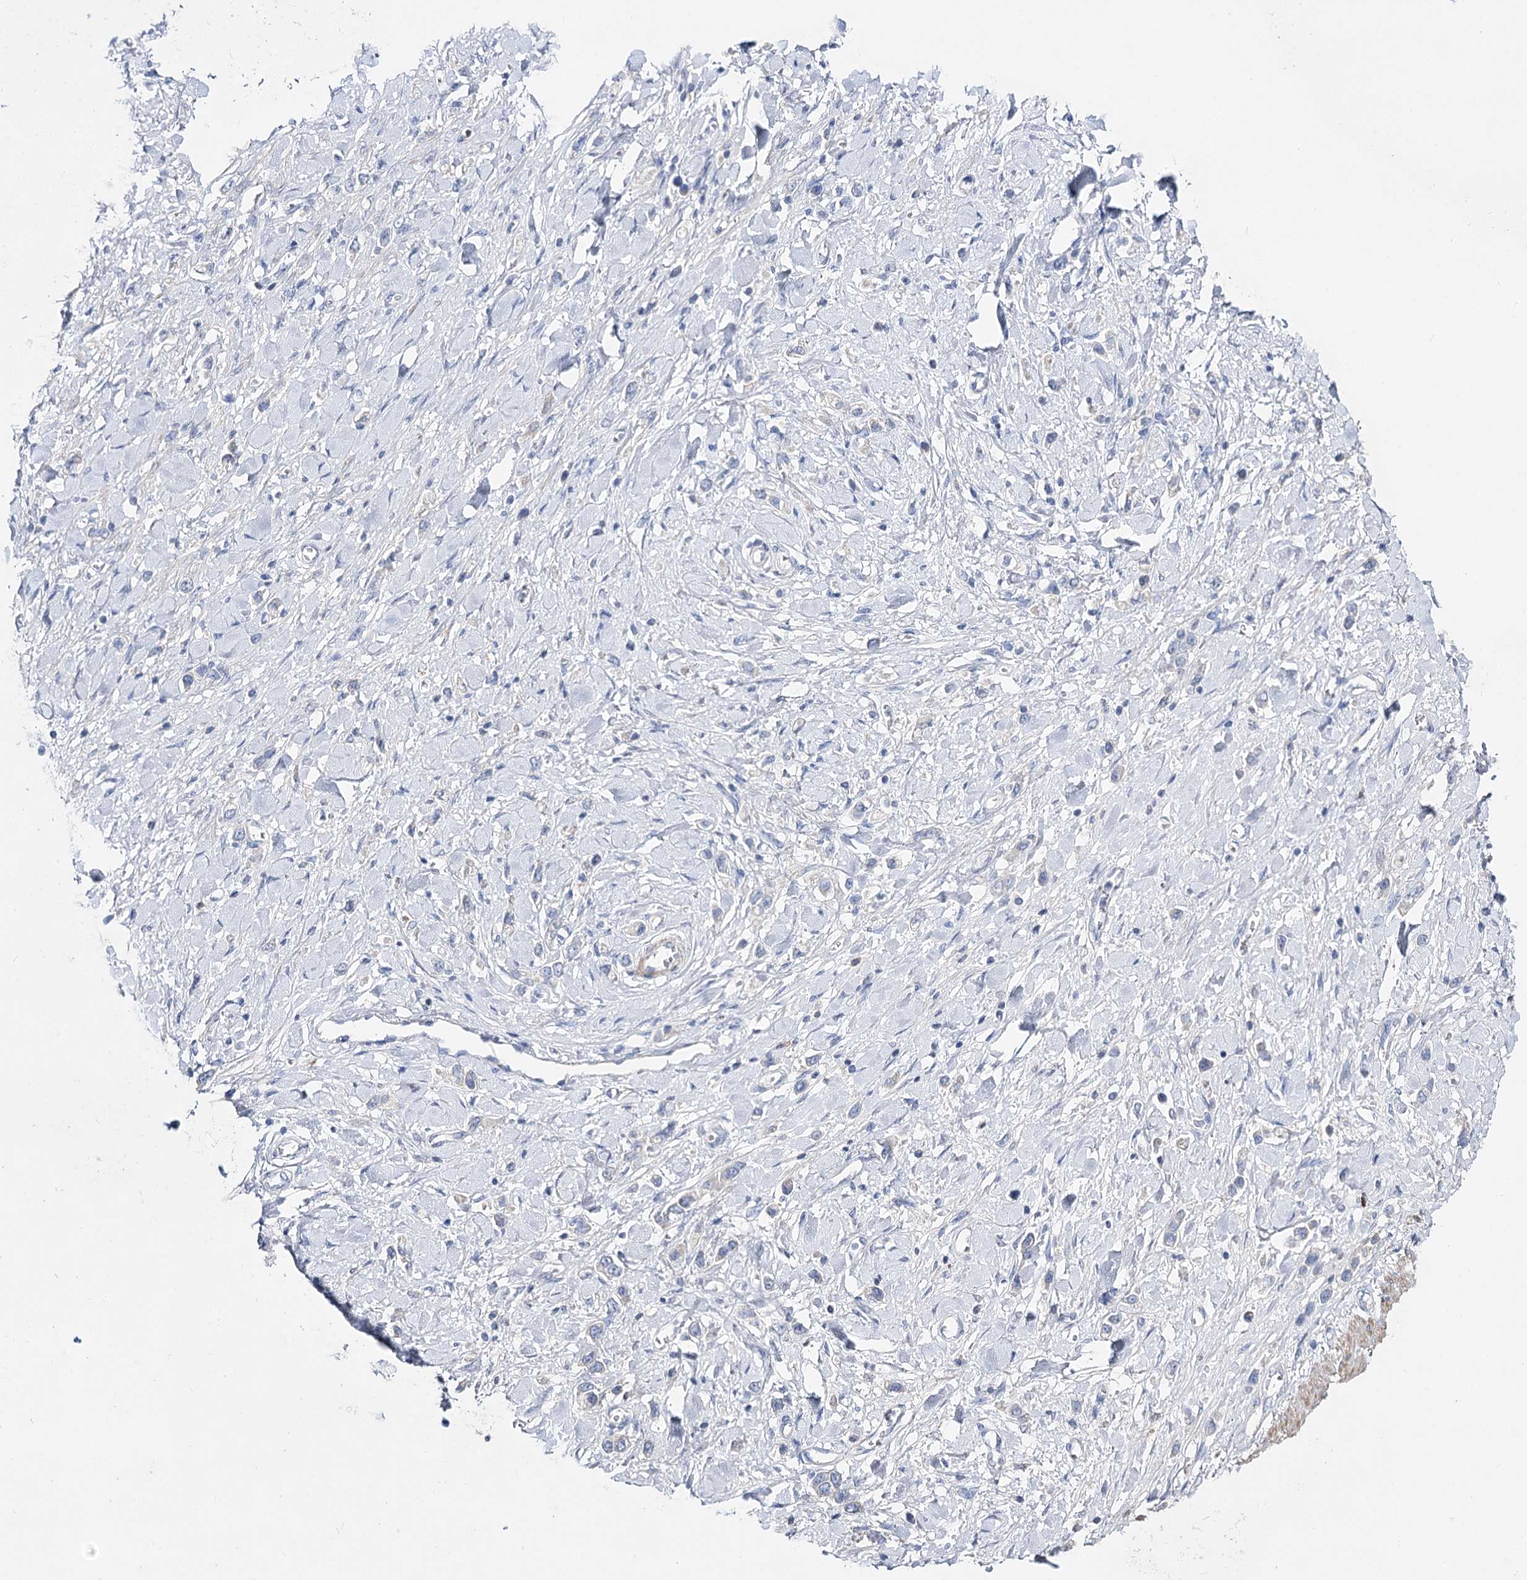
{"staining": {"intensity": "negative", "quantity": "none", "location": "none"}, "tissue": "stomach cancer", "cell_type": "Tumor cells", "image_type": "cancer", "snomed": [{"axis": "morphology", "description": "Normal tissue, NOS"}, {"axis": "morphology", "description": "Adenocarcinoma, NOS"}, {"axis": "topography", "description": "Stomach, upper"}, {"axis": "topography", "description": "Stomach"}], "caption": "Protein analysis of stomach cancer (adenocarcinoma) exhibits no significant expression in tumor cells. Nuclei are stained in blue.", "gene": "NRAP", "patient": {"sex": "female", "age": 65}}